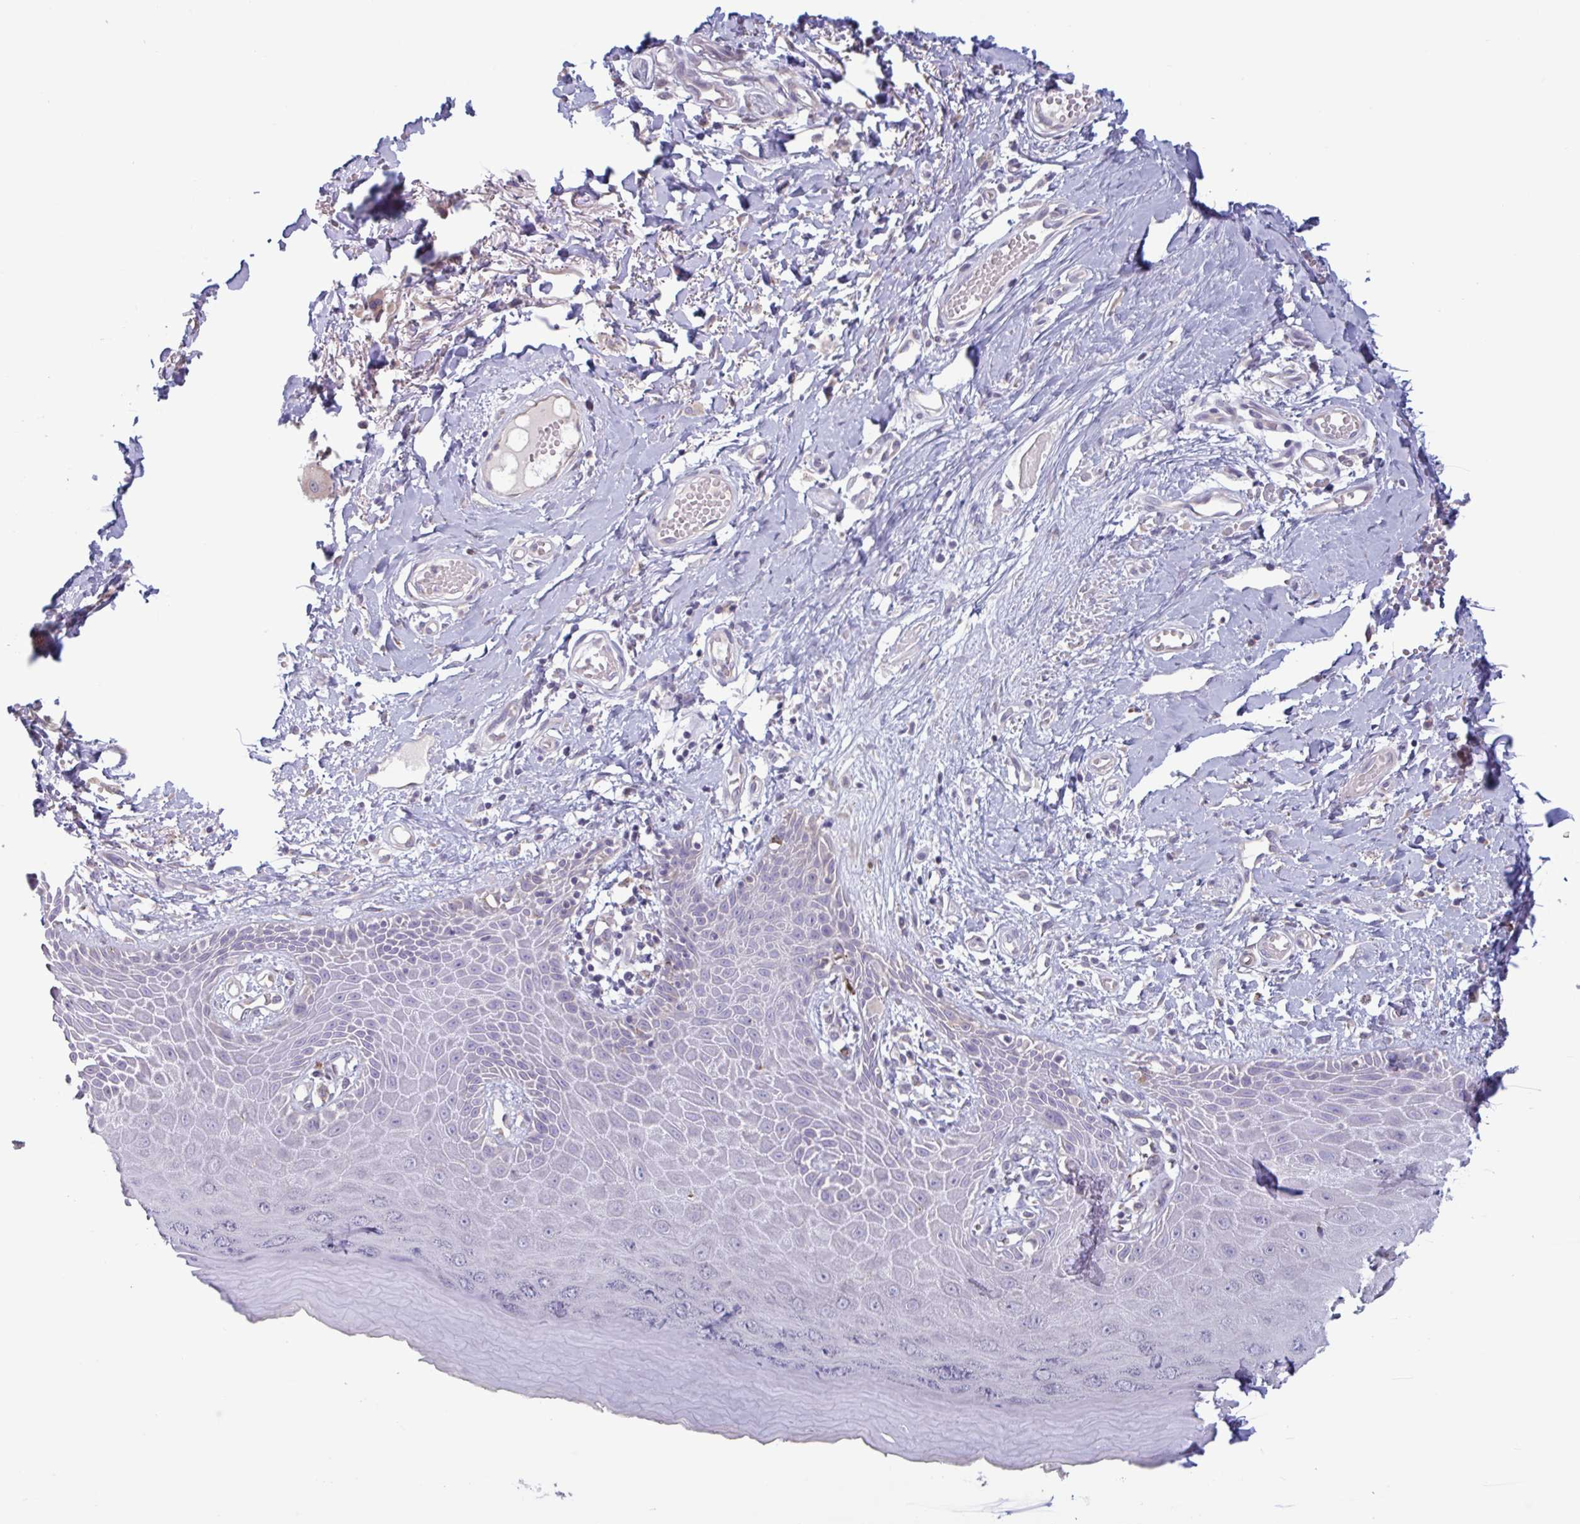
{"staining": {"intensity": "negative", "quantity": "none", "location": "none"}, "tissue": "skin", "cell_type": "Epidermal cells", "image_type": "normal", "snomed": [{"axis": "morphology", "description": "Normal tissue, NOS"}, {"axis": "topography", "description": "Anal"}, {"axis": "topography", "description": "Peripheral nerve tissue"}], "caption": "A micrograph of skin stained for a protein exhibits no brown staining in epidermal cells.", "gene": "CD1E", "patient": {"sex": "male", "age": 78}}